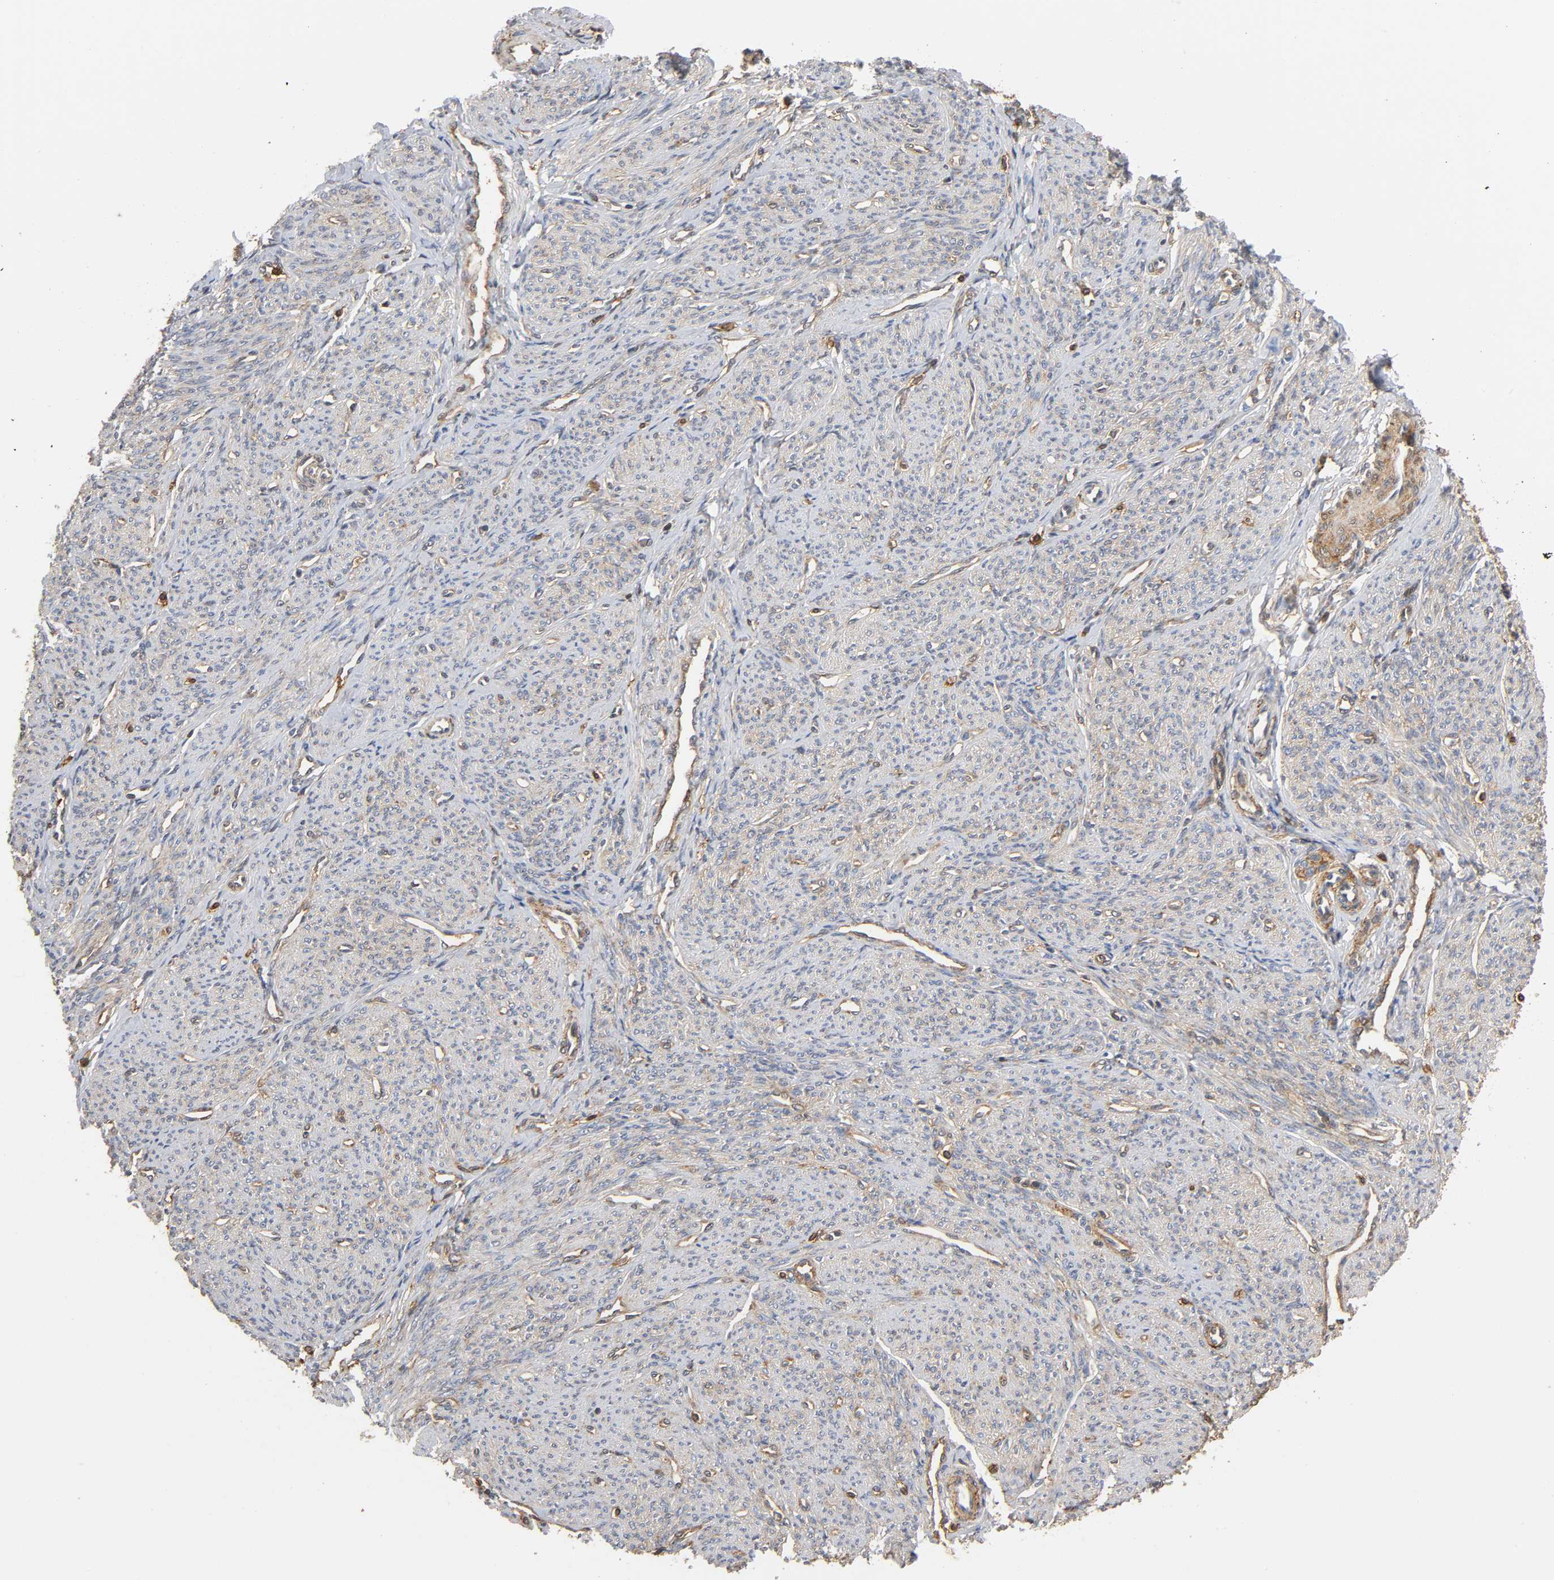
{"staining": {"intensity": "weak", "quantity": ">75%", "location": "cytoplasmic/membranous"}, "tissue": "smooth muscle", "cell_type": "Smooth muscle cells", "image_type": "normal", "snomed": [{"axis": "morphology", "description": "Normal tissue, NOS"}, {"axis": "topography", "description": "Cervix"}, {"axis": "topography", "description": "Endometrium"}], "caption": "Protein analysis of unremarkable smooth muscle demonstrates weak cytoplasmic/membranous expression in approximately >75% of smooth muscle cells.", "gene": "ANXA11", "patient": {"sex": "female", "age": 65}}